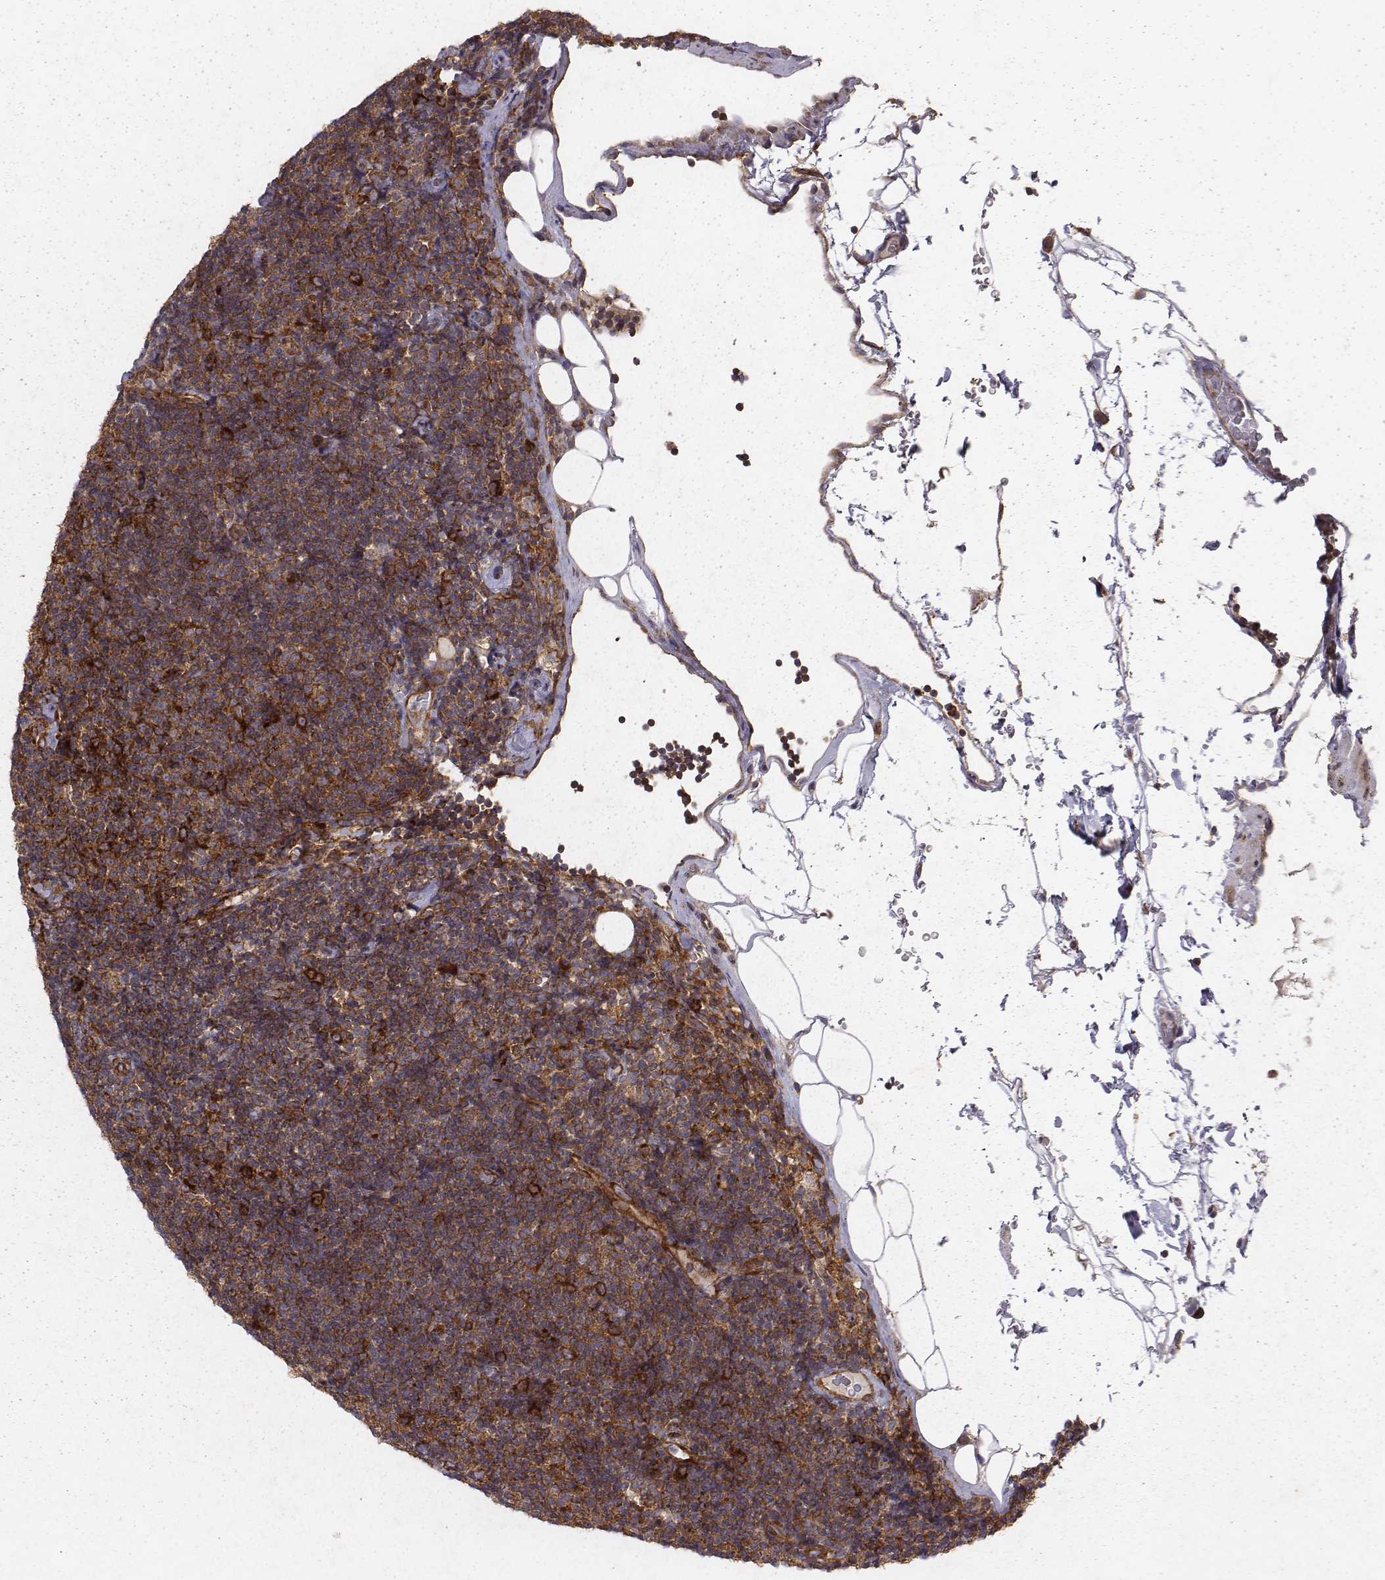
{"staining": {"intensity": "strong", "quantity": ">75%", "location": "cytoplasmic/membranous"}, "tissue": "lymphoma", "cell_type": "Tumor cells", "image_type": "cancer", "snomed": [{"axis": "morphology", "description": "Malignant lymphoma, non-Hodgkin's type, Low grade"}, {"axis": "topography", "description": "Lymph node"}], "caption": "This is a micrograph of immunohistochemistry (IHC) staining of malignant lymphoma, non-Hodgkin's type (low-grade), which shows strong positivity in the cytoplasmic/membranous of tumor cells.", "gene": "TXLNA", "patient": {"sex": "male", "age": 81}}